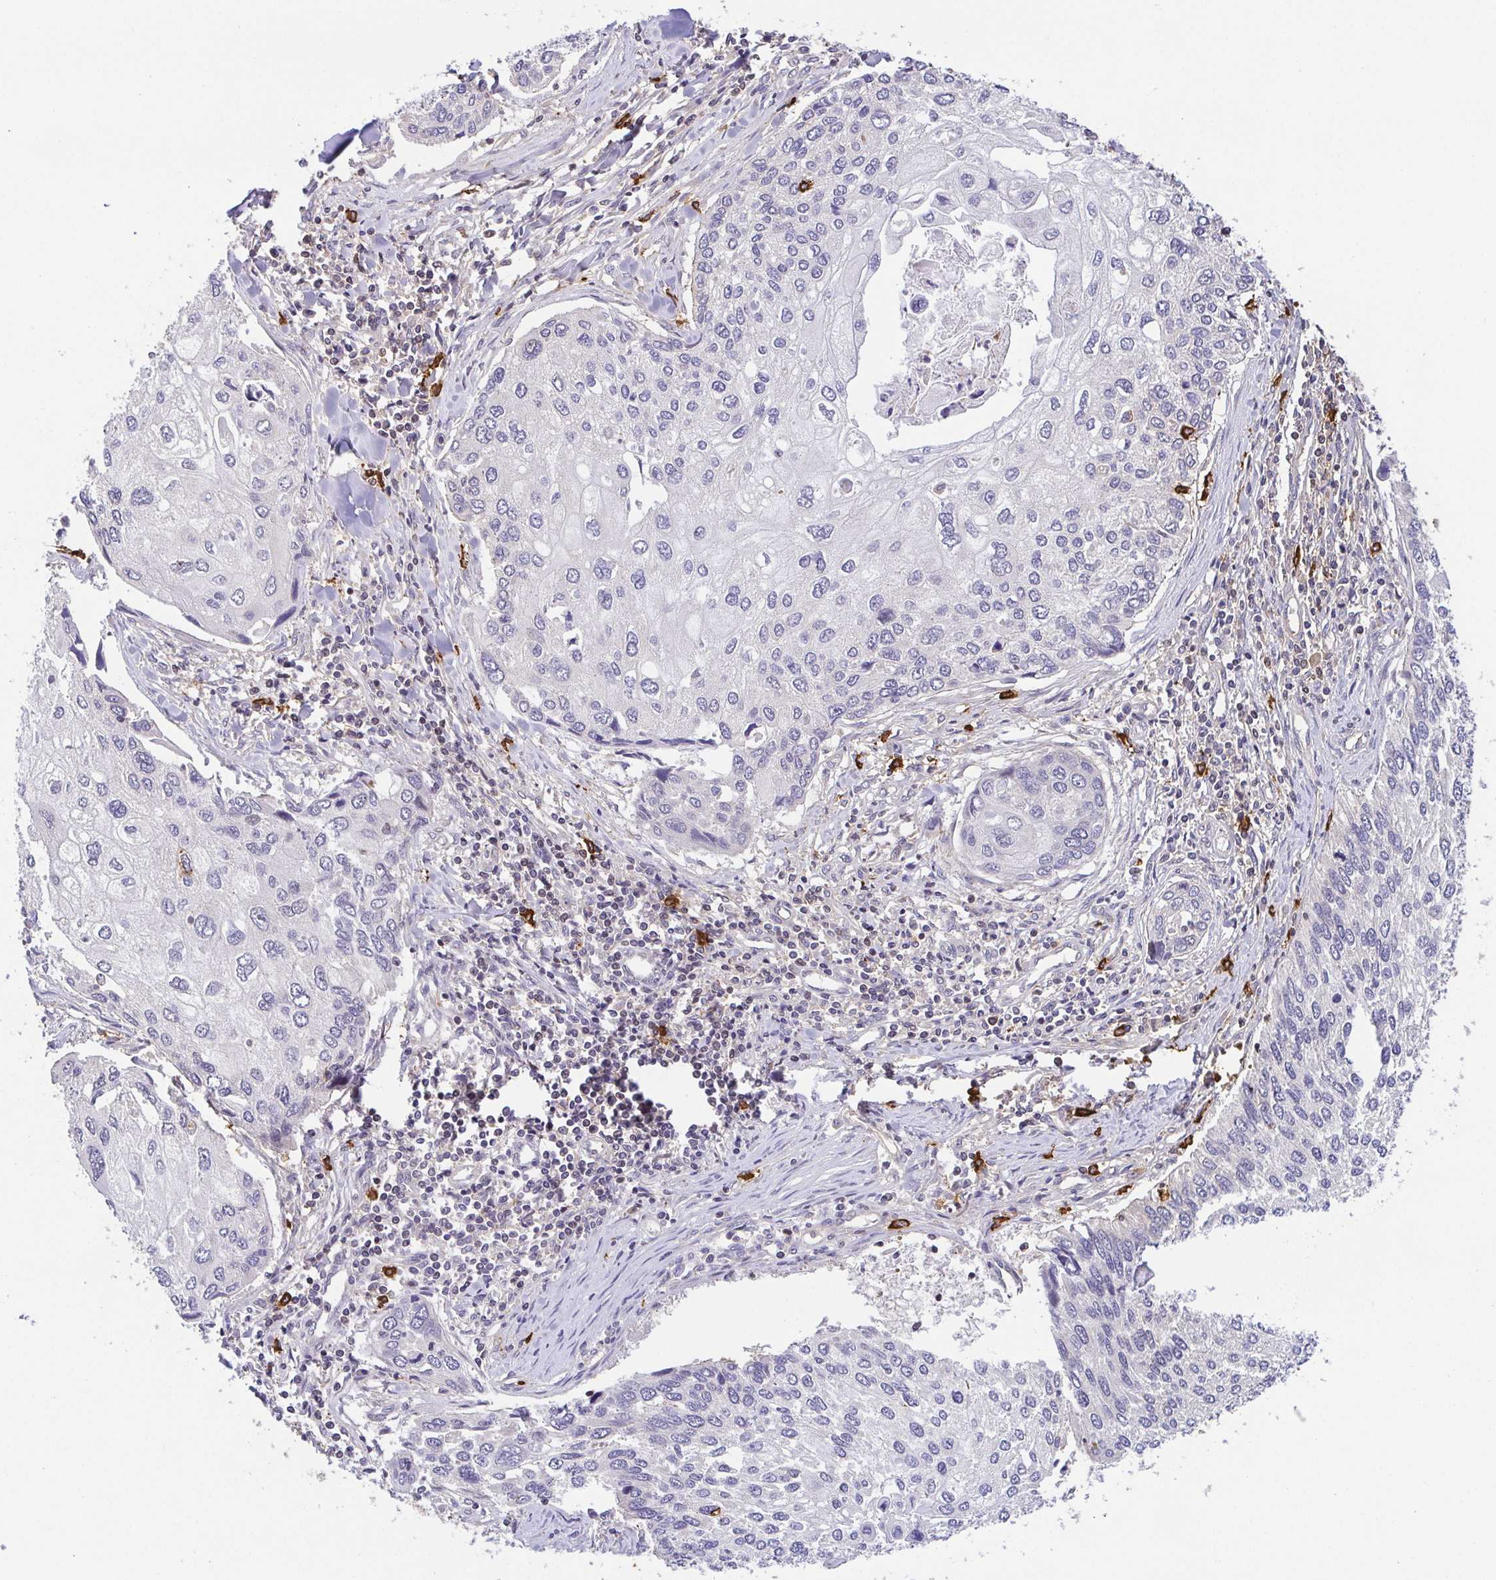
{"staining": {"intensity": "negative", "quantity": "none", "location": "none"}, "tissue": "lung cancer", "cell_type": "Tumor cells", "image_type": "cancer", "snomed": [{"axis": "morphology", "description": "Squamous cell carcinoma, NOS"}, {"axis": "morphology", "description": "Squamous cell carcinoma, metastatic, NOS"}, {"axis": "topography", "description": "Lung"}], "caption": "Immunohistochemistry (IHC) photomicrograph of neoplastic tissue: lung cancer stained with DAB demonstrates no significant protein expression in tumor cells.", "gene": "PREPL", "patient": {"sex": "male", "age": 63}}